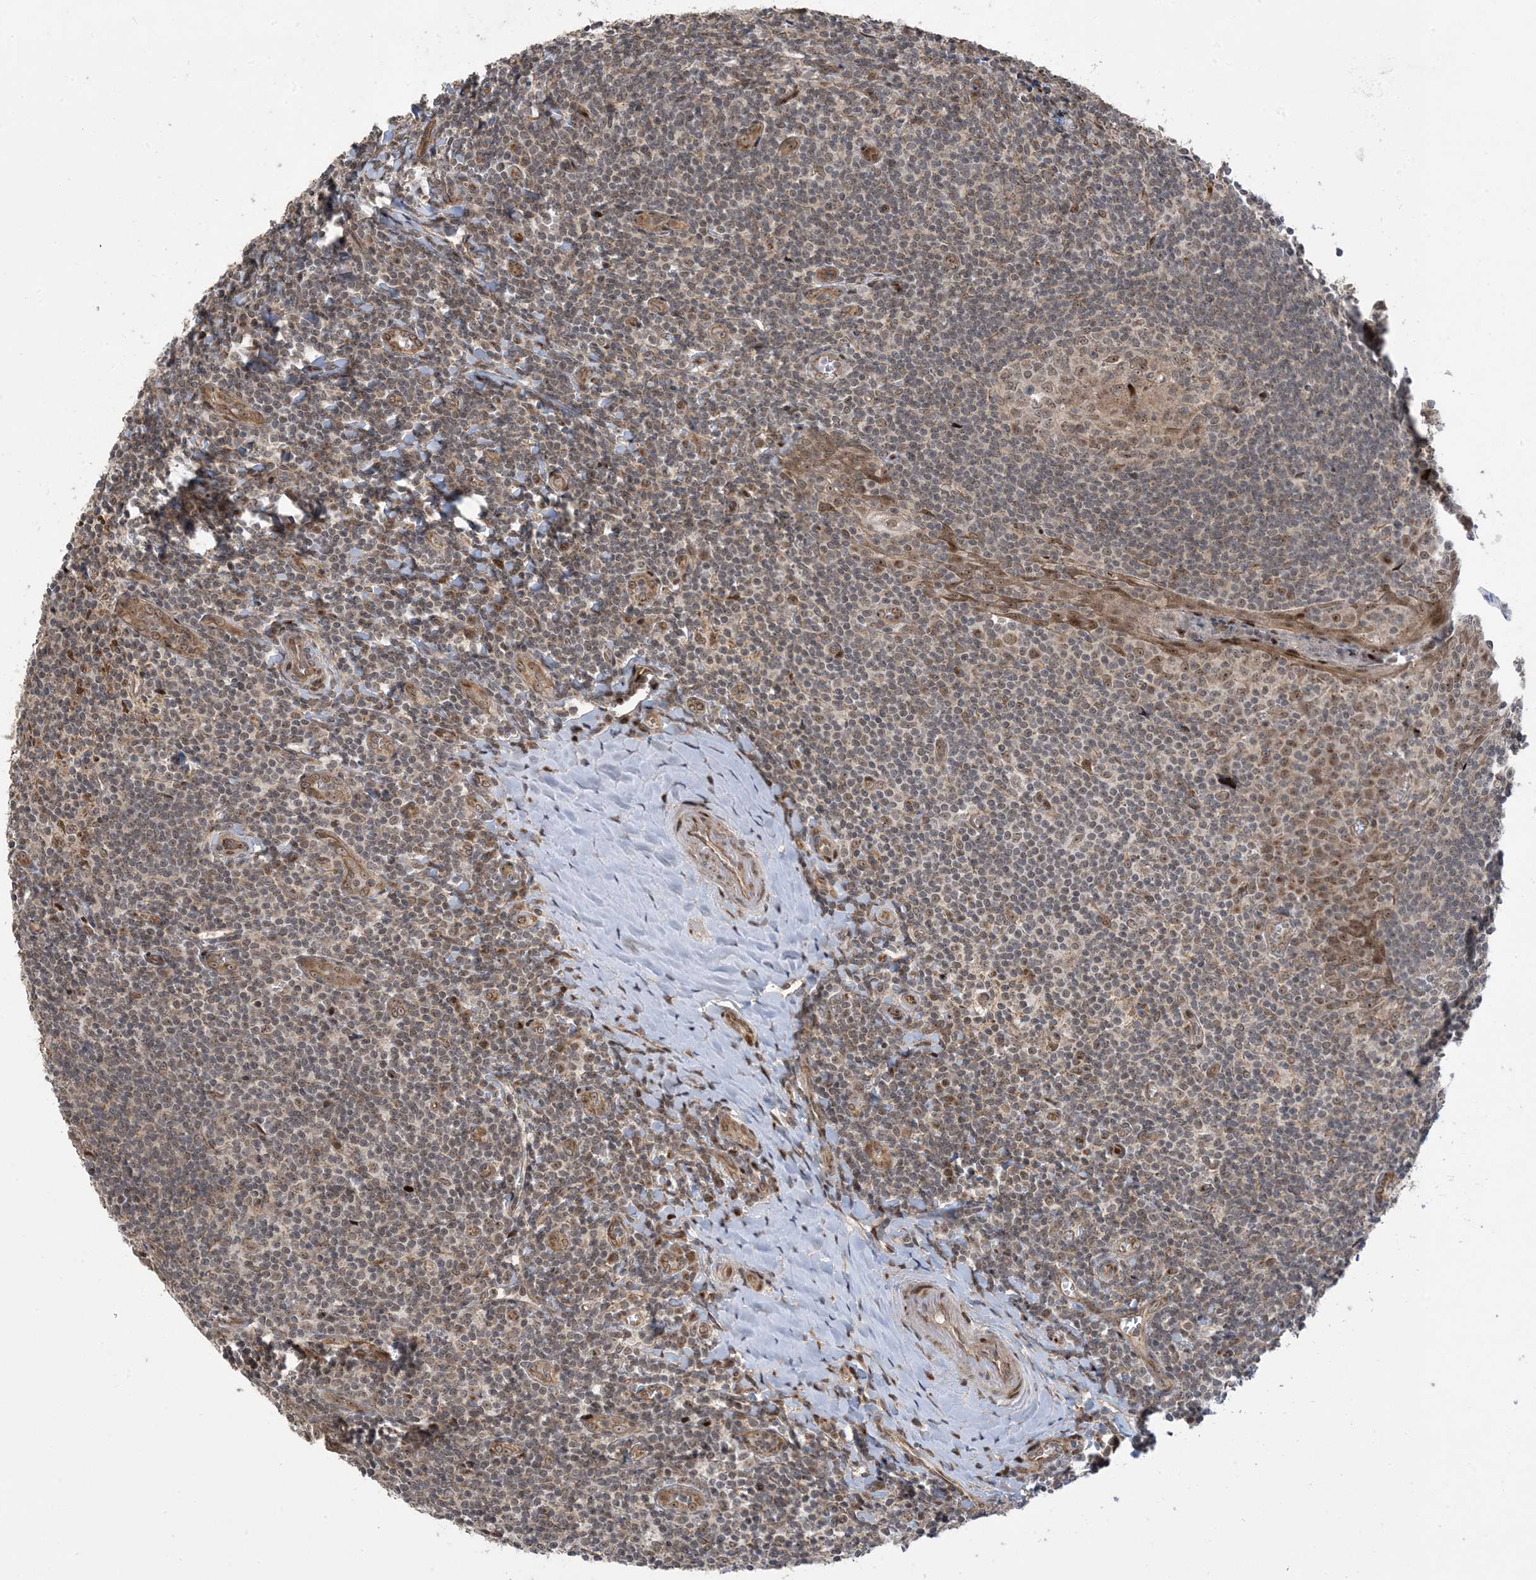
{"staining": {"intensity": "moderate", "quantity": "<25%", "location": "cytoplasmic/membranous,nuclear"}, "tissue": "tonsil", "cell_type": "Germinal center cells", "image_type": "normal", "snomed": [{"axis": "morphology", "description": "Normal tissue, NOS"}, {"axis": "topography", "description": "Tonsil"}], "caption": "A high-resolution micrograph shows IHC staining of benign tonsil, which demonstrates moderate cytoplasmic/membranous,nuclear expression in approximately <25% of germinal center cells. (DAB (3,3'-diaminobenzidine) IHC with brightfield microscopy, high magnification).", "gene": "FAM9B", "patient": {"sex": "male", "age": 27}}